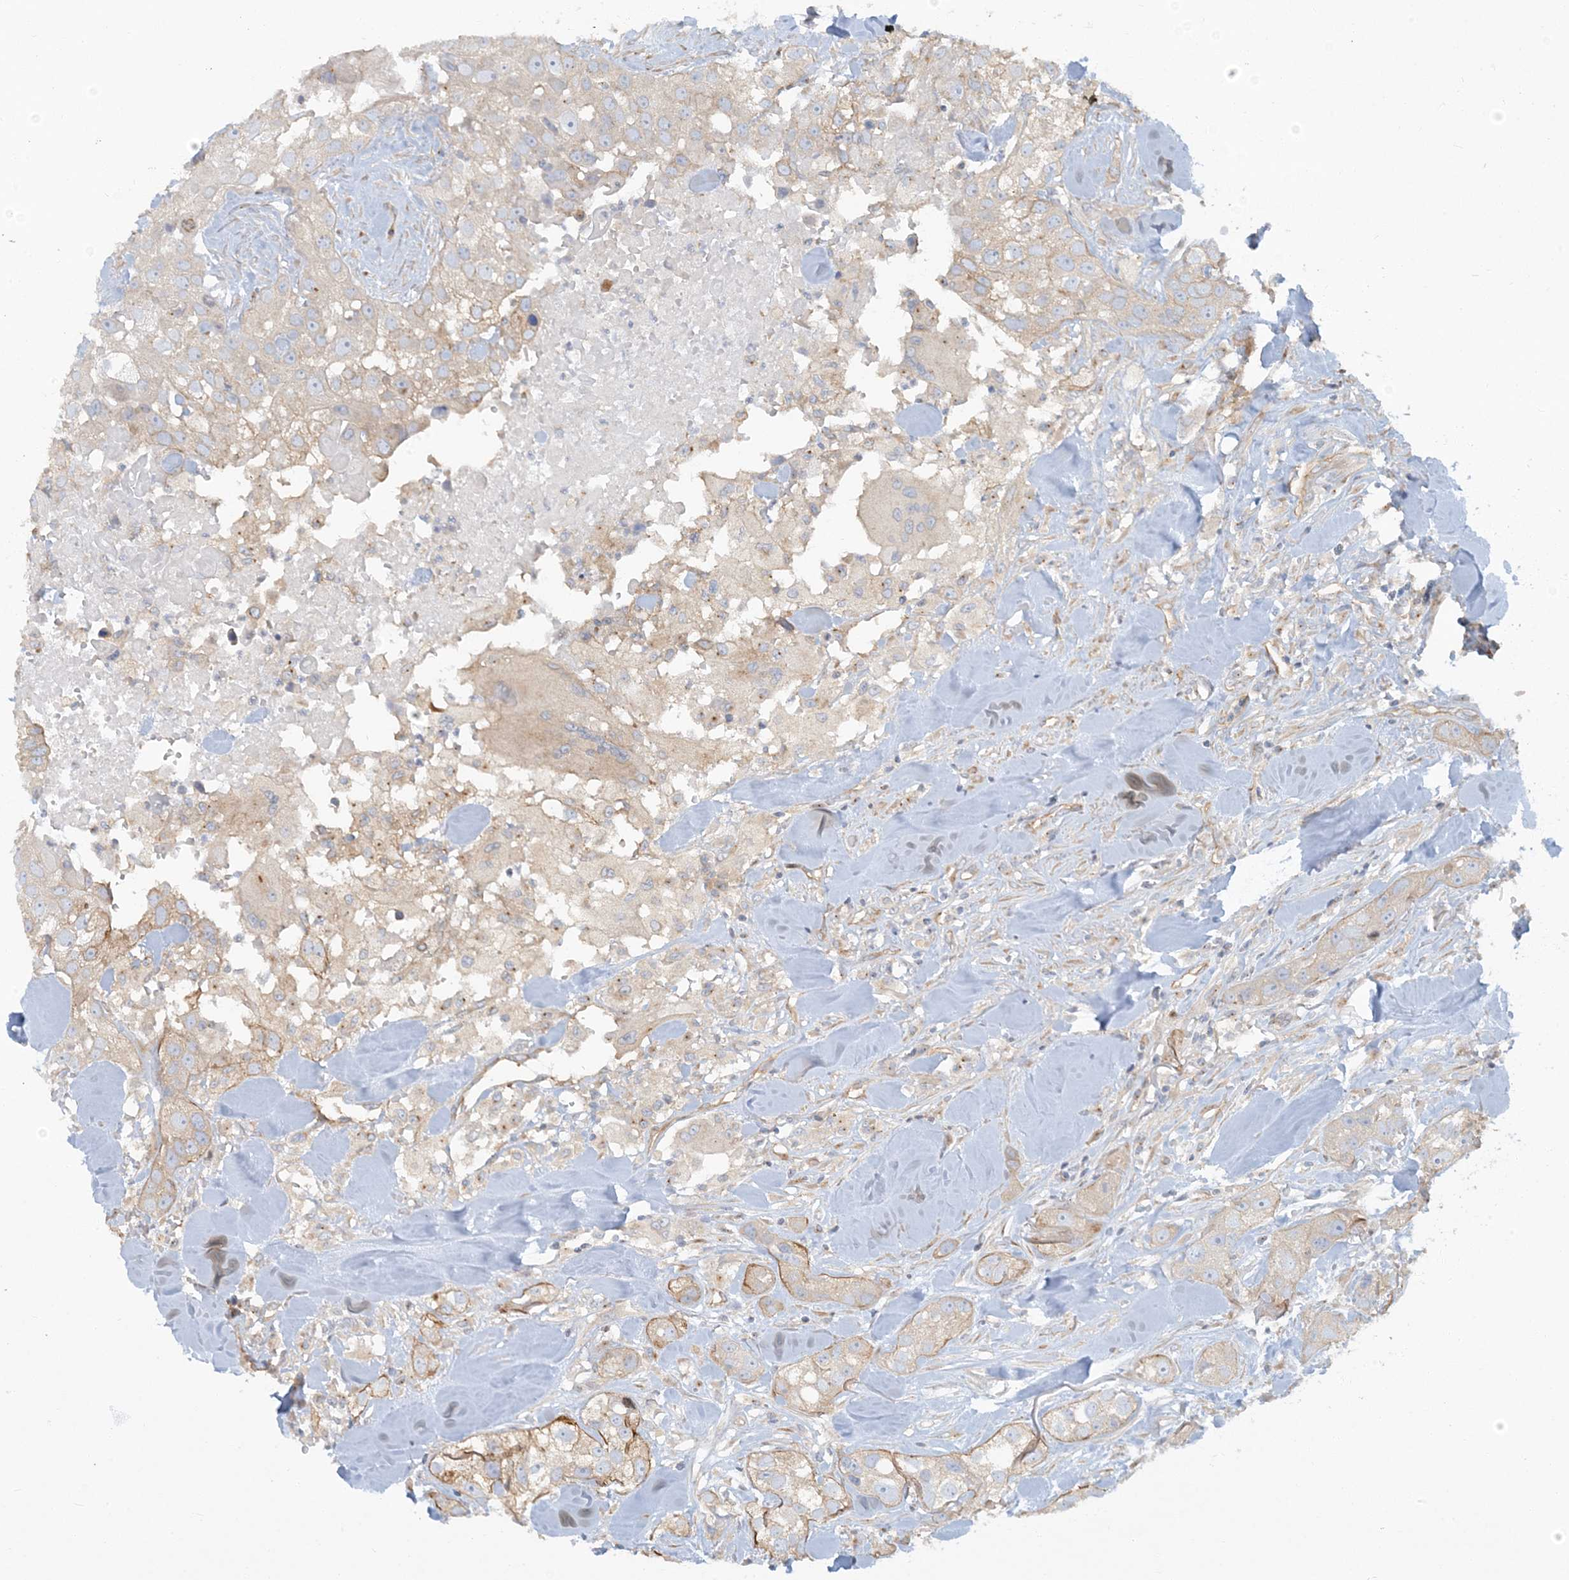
{"staining": {"intensity": "negative", "quantity": "none", "location": "none"}, "tissue": "head and neck cancer", "cell_type": "Tumor cells", "image_type": "cancer", "snomed": [{"axis": "morphology", "description": "Normal tissue, NOS"}, {"axis": "morphology", "description": "Squamous cell carcinoma, NOS"}, {"axis": "topography", "description": "Skeletal muscle"}, {"axis": "topography", "description": "Head-Neck"}], "caption": "Immunohistochemistry photomicrograph of head and neck cancer (squamous cell carcinoma) stained for a protein (brown), which displays no expression in tumor cells. (DAB immunohistochemistry (IHC) with hematoxylin counter stain).", "gene": "ATP23", "patient": {"sex": "male", "age": 51}}